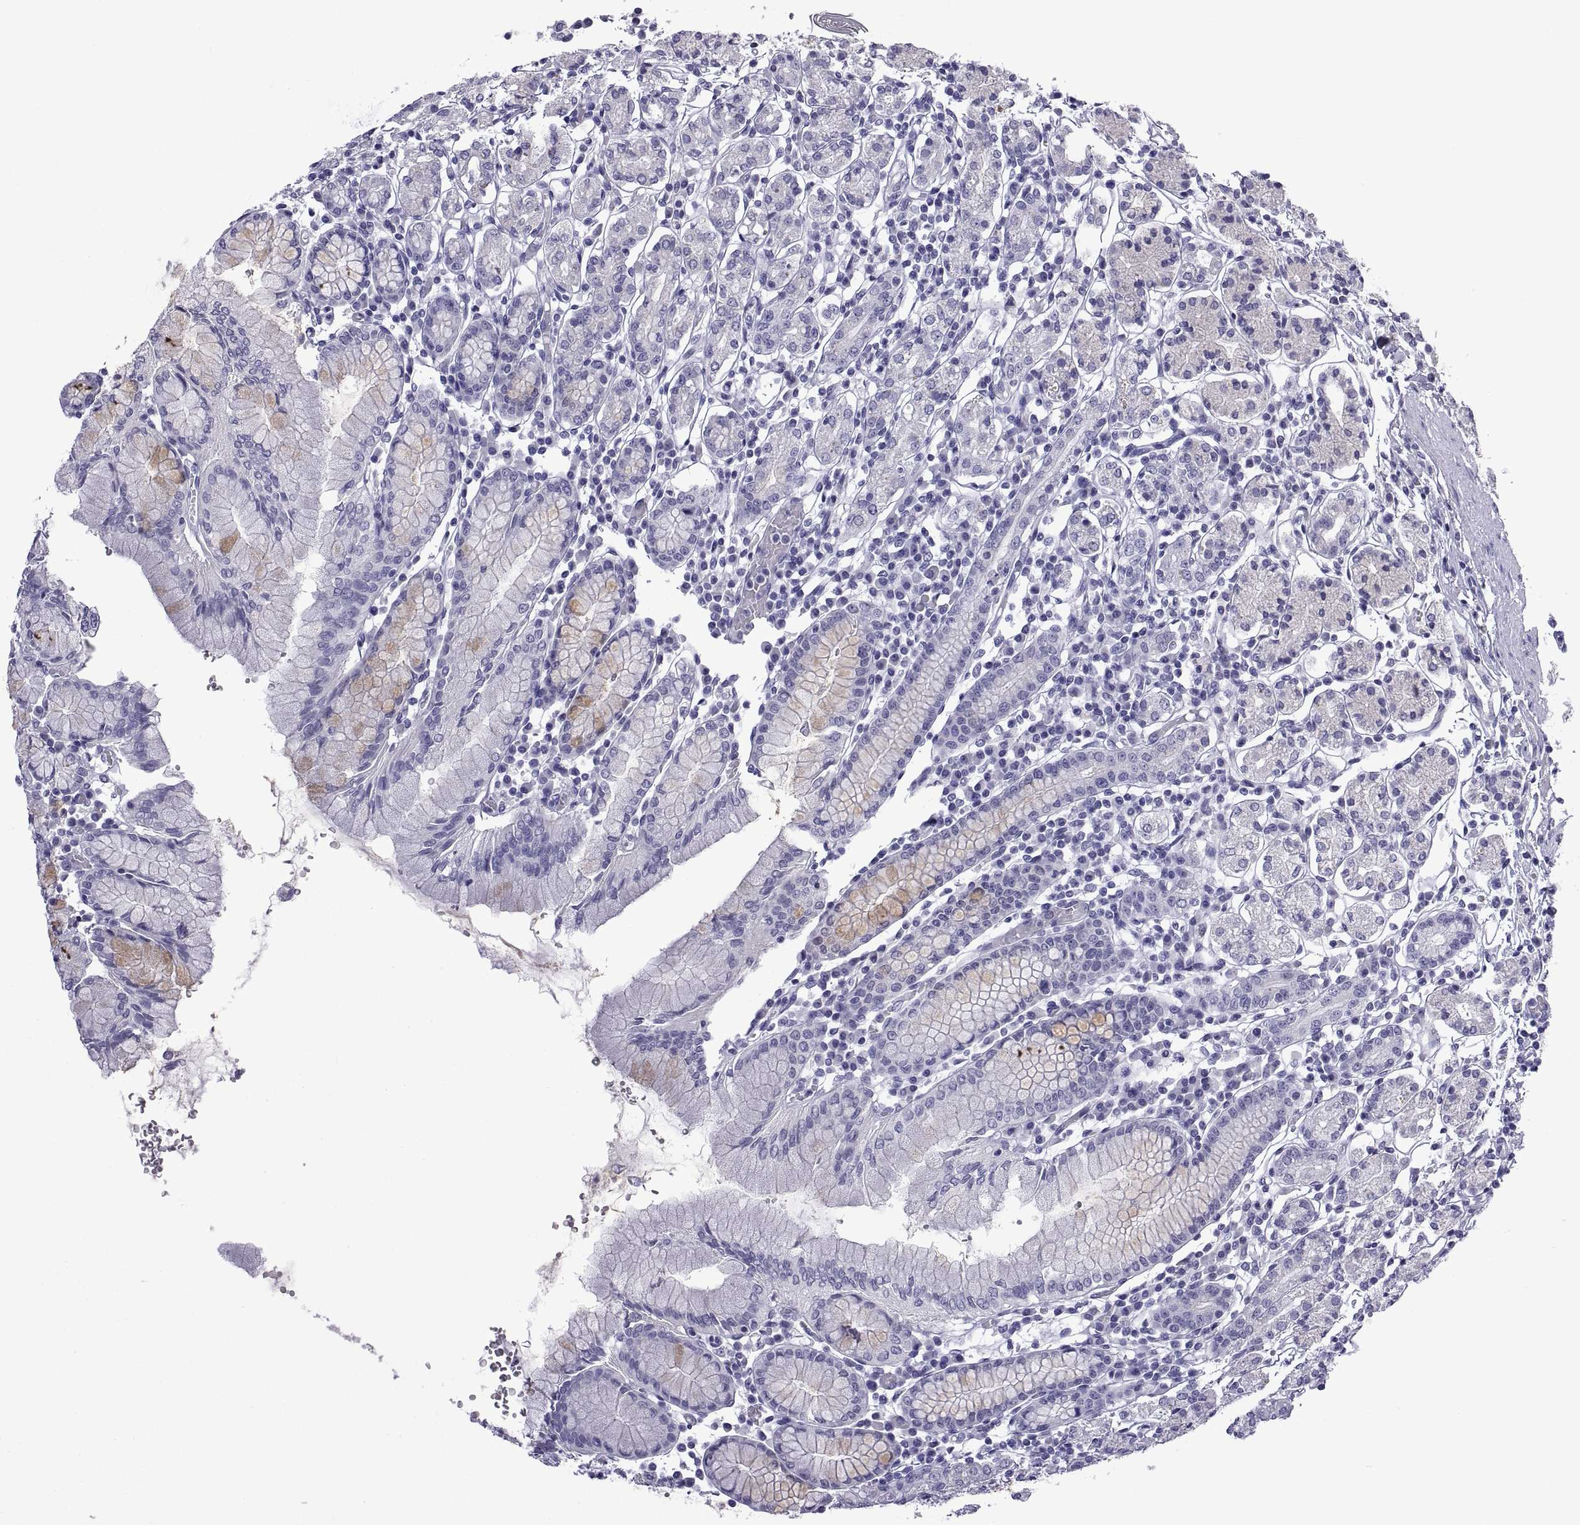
{"staining": {"intensity": "negative", "quantity": "none", "location": "none"}, "tissue": "stomach", "cell_type": "Glandular cells", "image_type": "normal", "snomed": [{"axis": "morphology", "description": "Normal tissue, NOS"}, {"axis": "topography", "description": "Stomach, upper"}, {"axis": "topography", "description": "Stomach"}], "caption": "Benign stomach was stained to show a protein in brown. There is no significant positivity in glandular cells. The staining is performed using DAB (3,3'-diaminobenzidine) brown chromogen with nuclei counter-stained in using hematoxylin.", "gene": "CRISP1", "patient": {"sex": "male", "age": 62}}